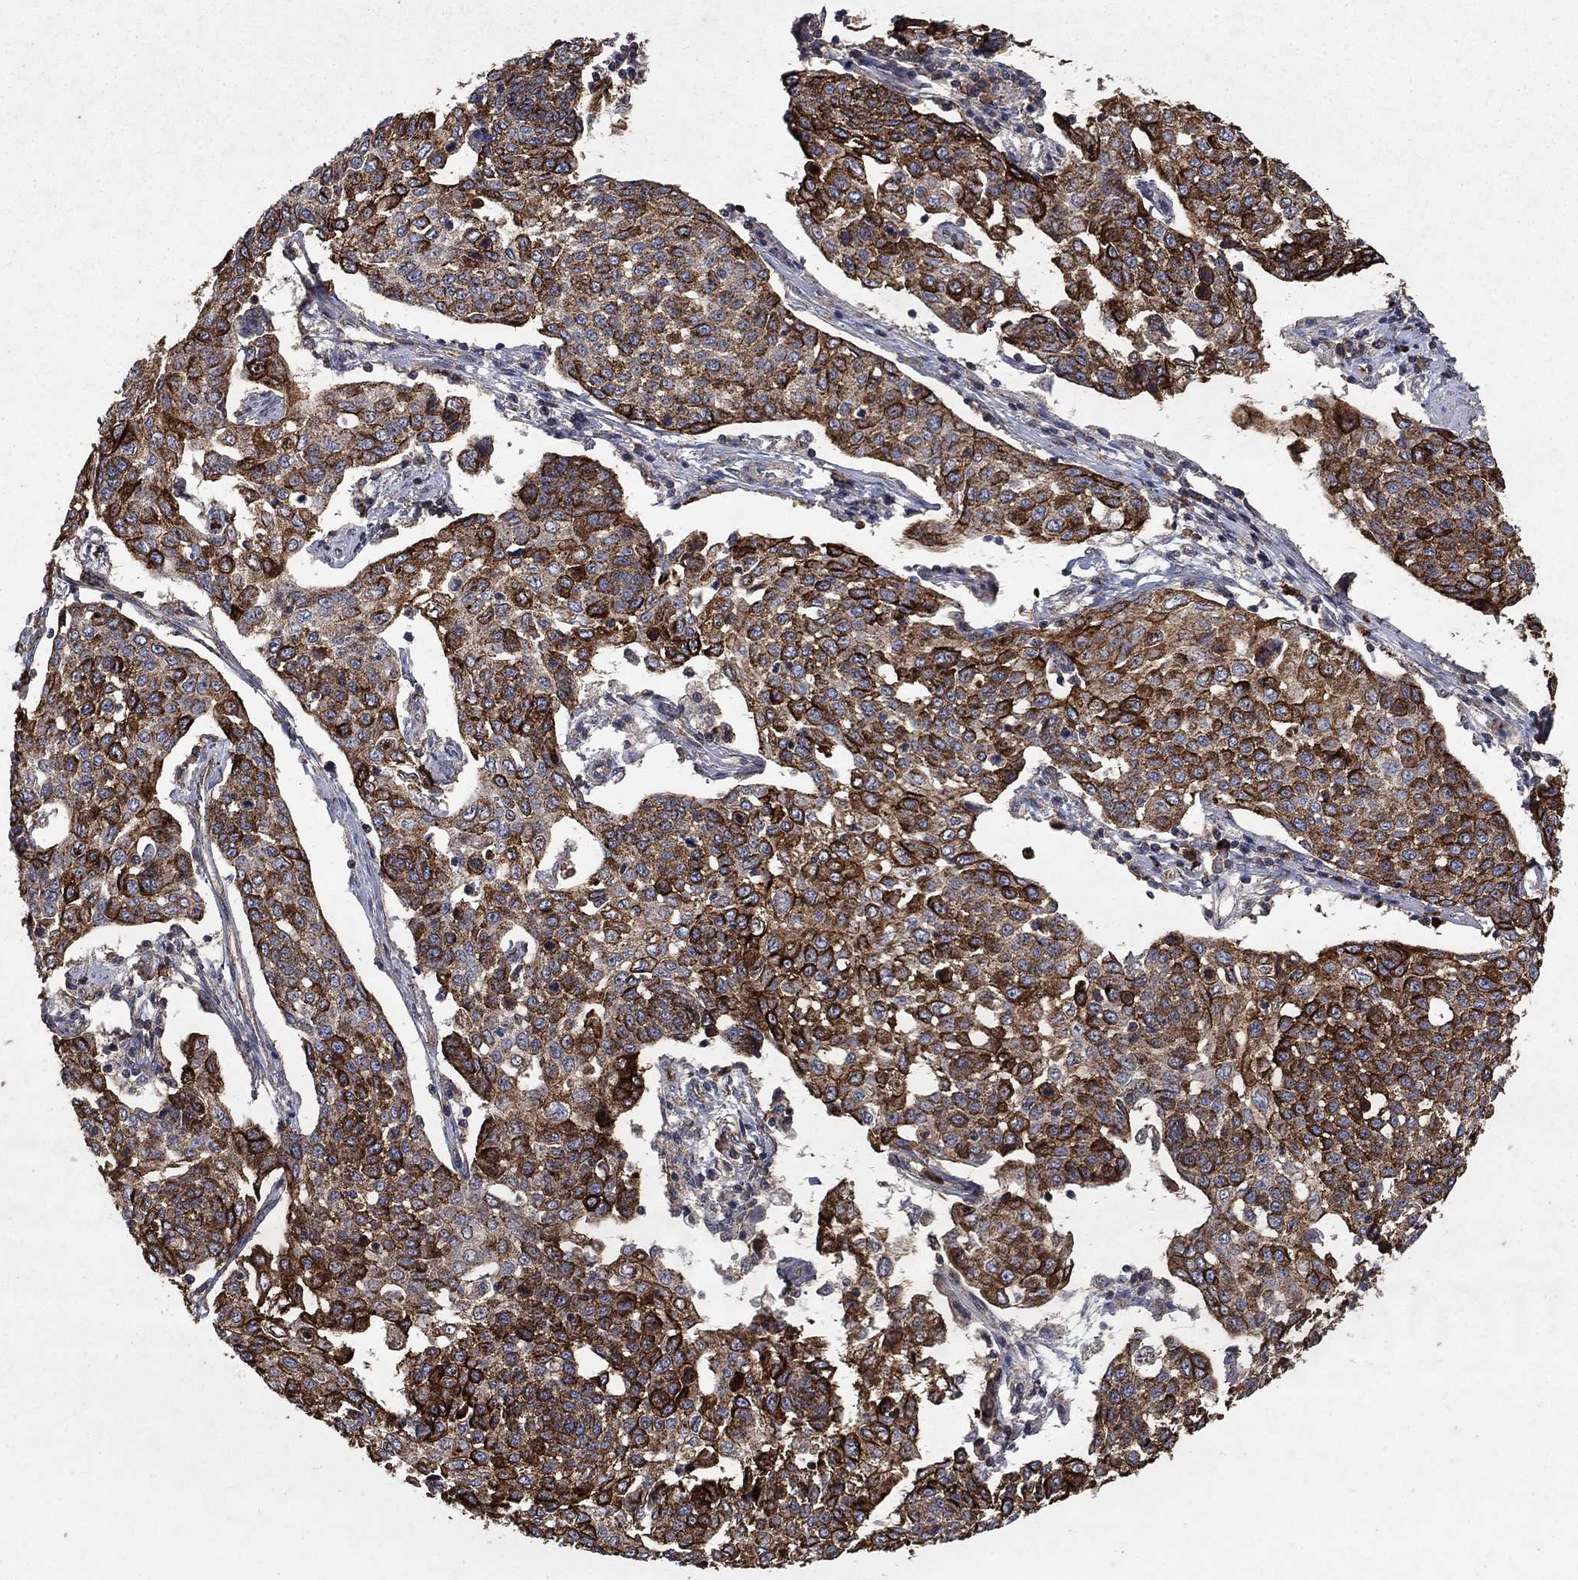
{"staining": {"intensity": "strong", "quantity": "25%-75%", "location": "cytoplasmic/membranous,nuclear"}, "tissue": "cervical cancer", "cell_type": "Tumor cells", "image_type": "cancer", "snomed": [{"axis": "morphology", "description": "Squamous cell carcinoma, NOS"}, {"axis": "topography", "description": "Cervix"}], "caption": "Cervical cancer (squamous cell carcinoma) stained with immunohistochemistry displays strong cytoplasmic/membranous and nuclear positivity in about 25%-75% of tumor cells.", "gene": "CD24", "patient": {"sex": "female", "age": 34}}